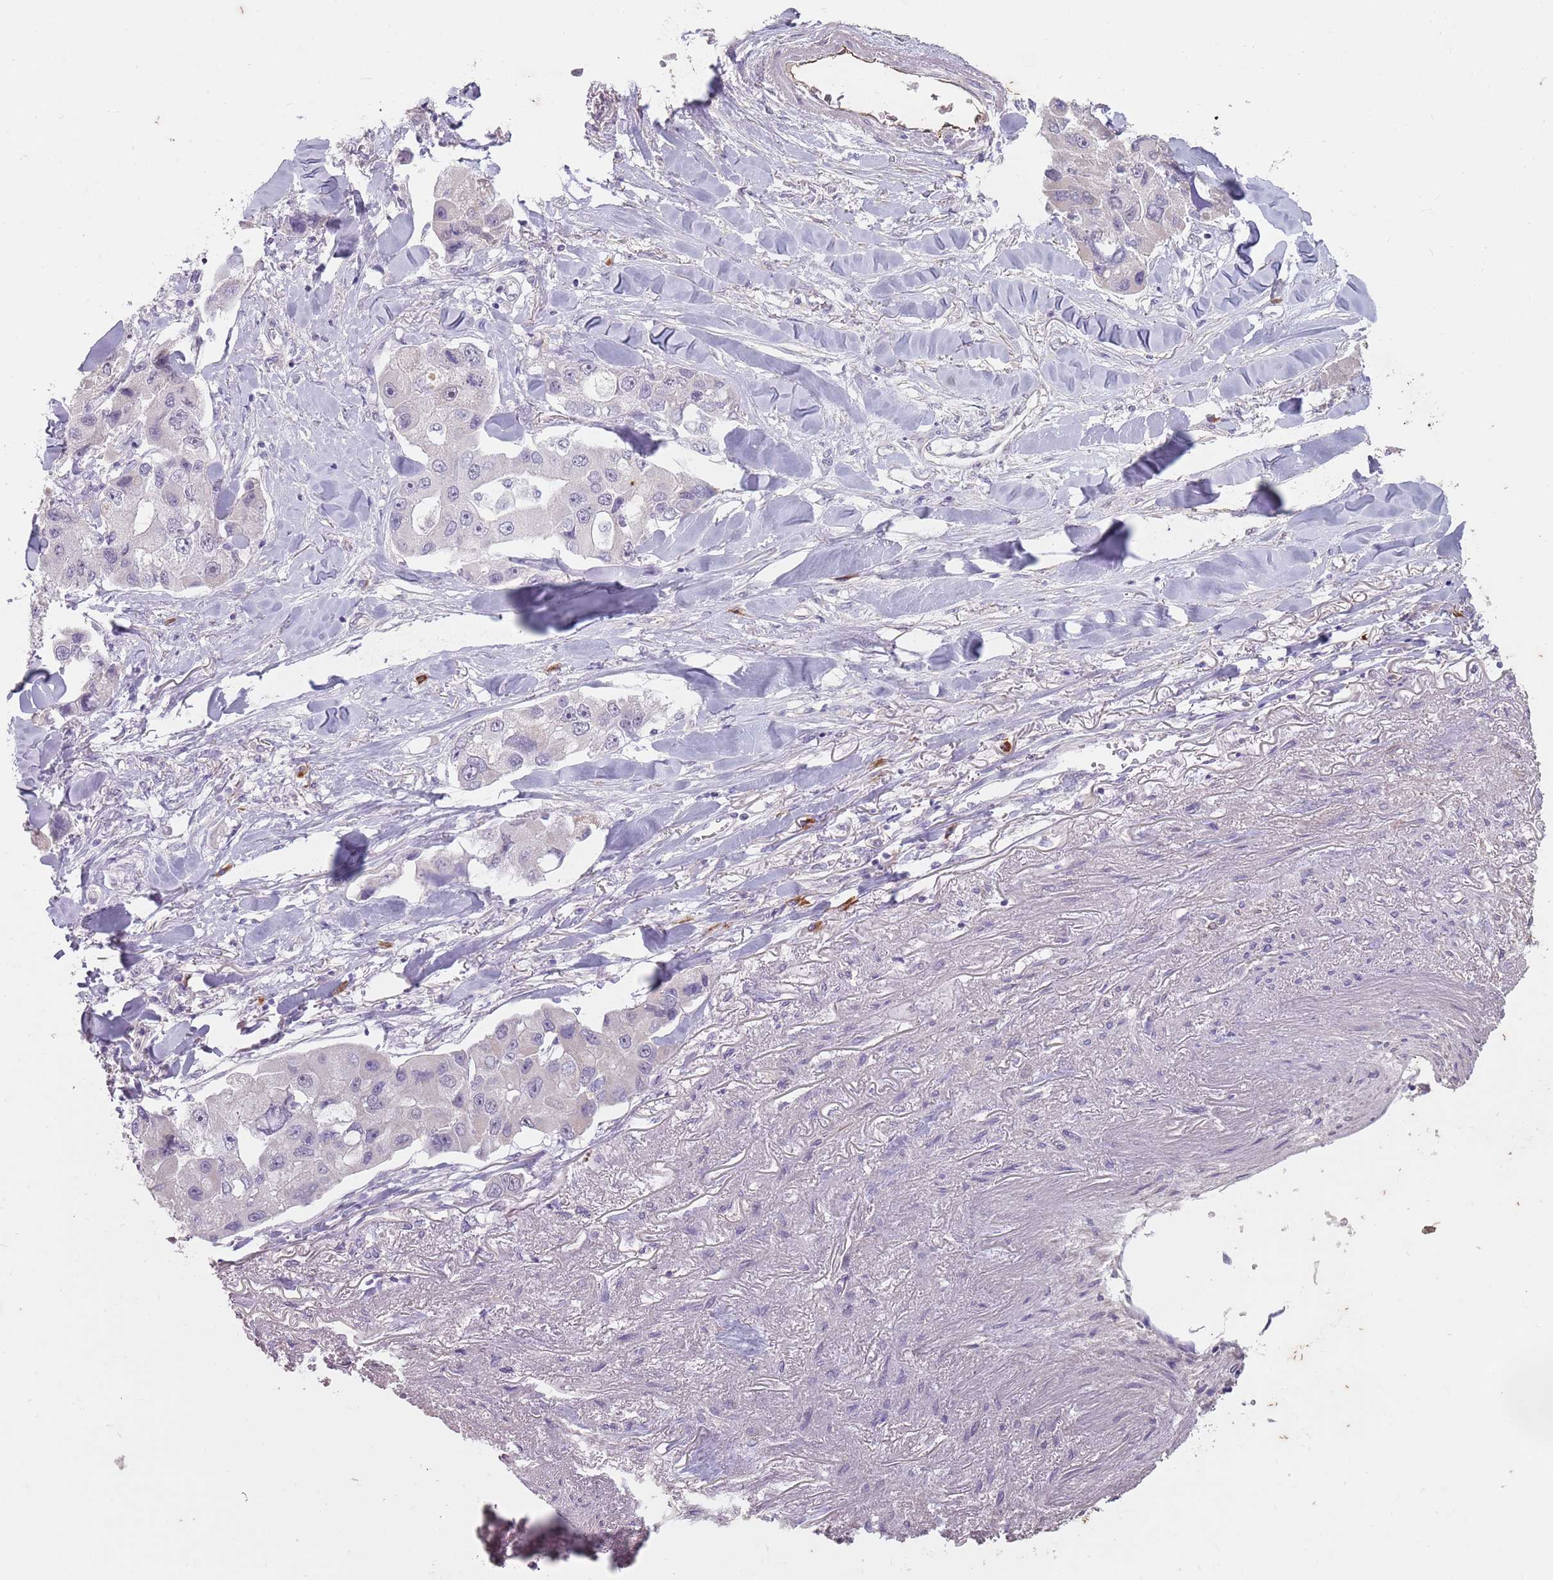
{"staining": {"intensity": "negative", "quantity": "none", "location": "none"}, "tissue": "lung cancer", "cell_type": "Tumor cells", "image_type": "cancer", "snomed": [{"axis": "morphology", "description": "Adenocarcinoma, NOS"}, {"axis": "topography", "description": "Lung"}], "caption": "This is an immunohistochemistry photomicrograph of human lung adenocarcinoma. There is no expression in tumor cells.", "gene": "STYK1", "patient": {"sex": "female", "age": 54}}